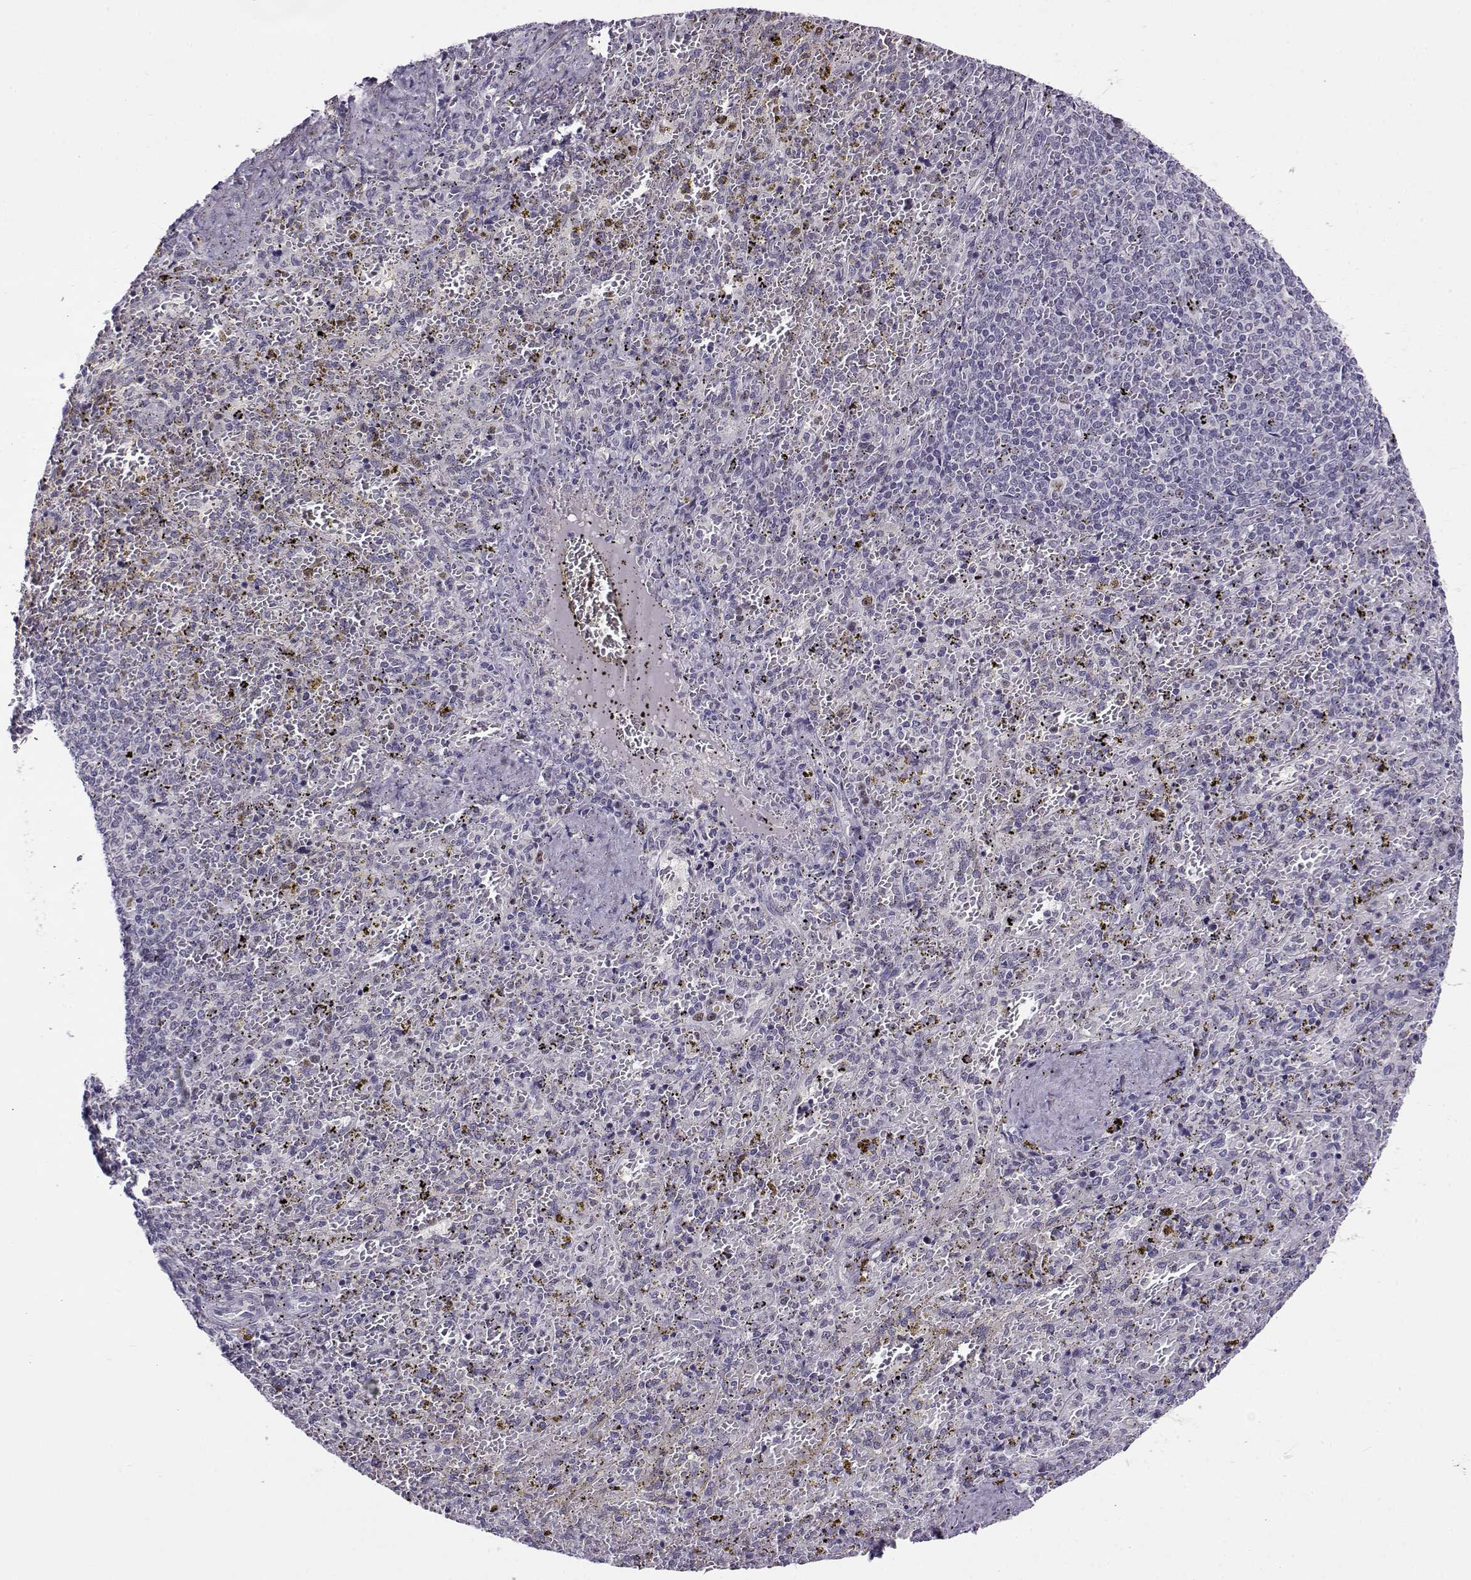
{"staining": {"intensity": "negative", "quantity": "none", "location": "none"}, "tissue": "spleen", "cell_type": "Cells in red pulp", "image_type": "normal", "snomed": [{"axis": "morphology", "description": "Normal tissue, NOS"}, {"axis": "topography", "description": "Spleen"}], "caption": "Immunohistochemistry histopathology image of unremarkable spleen: spleen stained with DAB (3,3'-diaminobenzidine) reveals no significant protein expression in cells in red pulp.", "gene": "BACH1", "patient": {"sex": "female", "age": 50}}